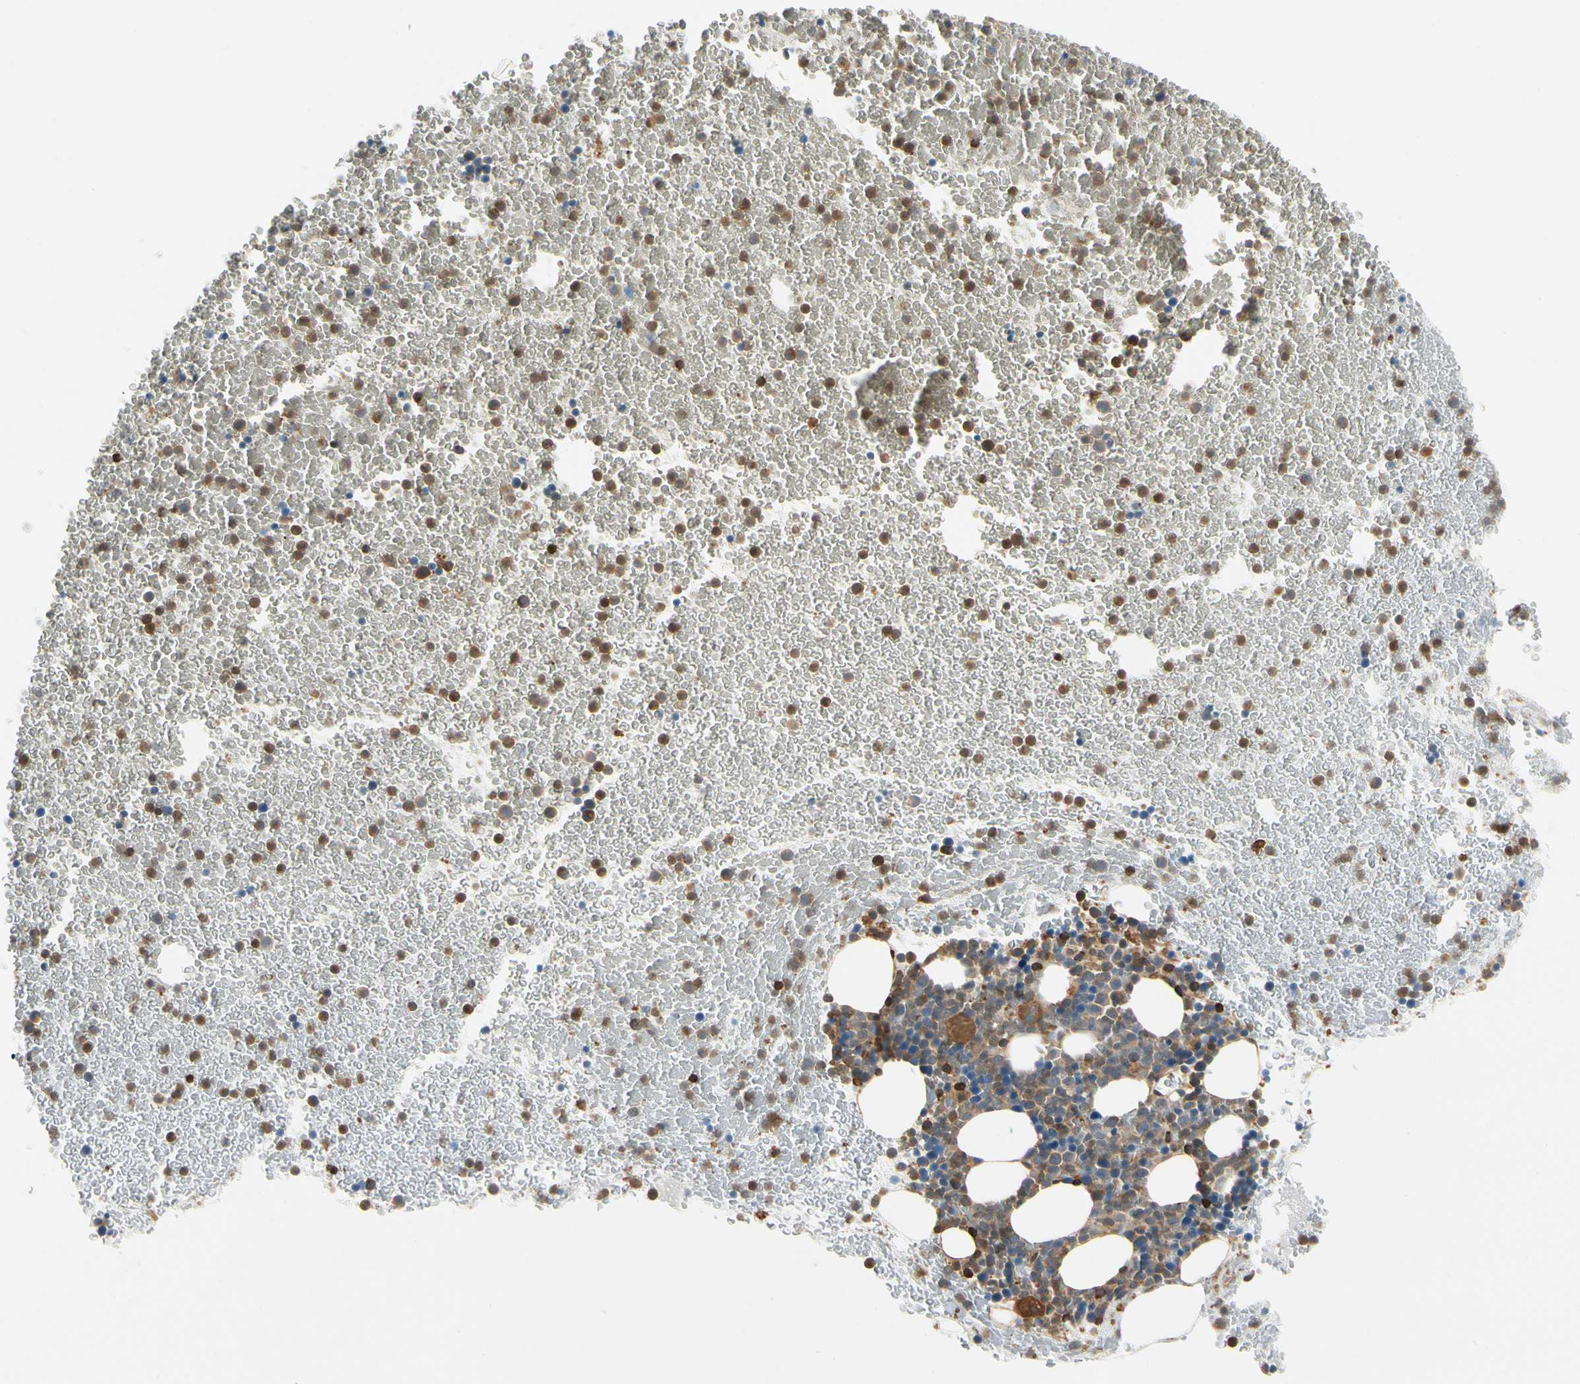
{"staining": {"intensity": "moderate", "quantity": ">75%", "location": "cytoplasmic/membranous"}, "tissue": "bone marrow", "cell_type": "Hematopoietic cells", "image_type": "normal", "snomed": [{"axis": "morphology", "description": "Normal tissue, NOS"}, {"axis": "topography", "description": "Bone marrow"}], "caption": "Bone marrow stained with immunohistochemistry shows moderate cytoplasmic/membranous expression in approximately >75% of hematopoietic cells.", "gene": "YWHAB", "patient": {"sex": "female", "age": 53}}